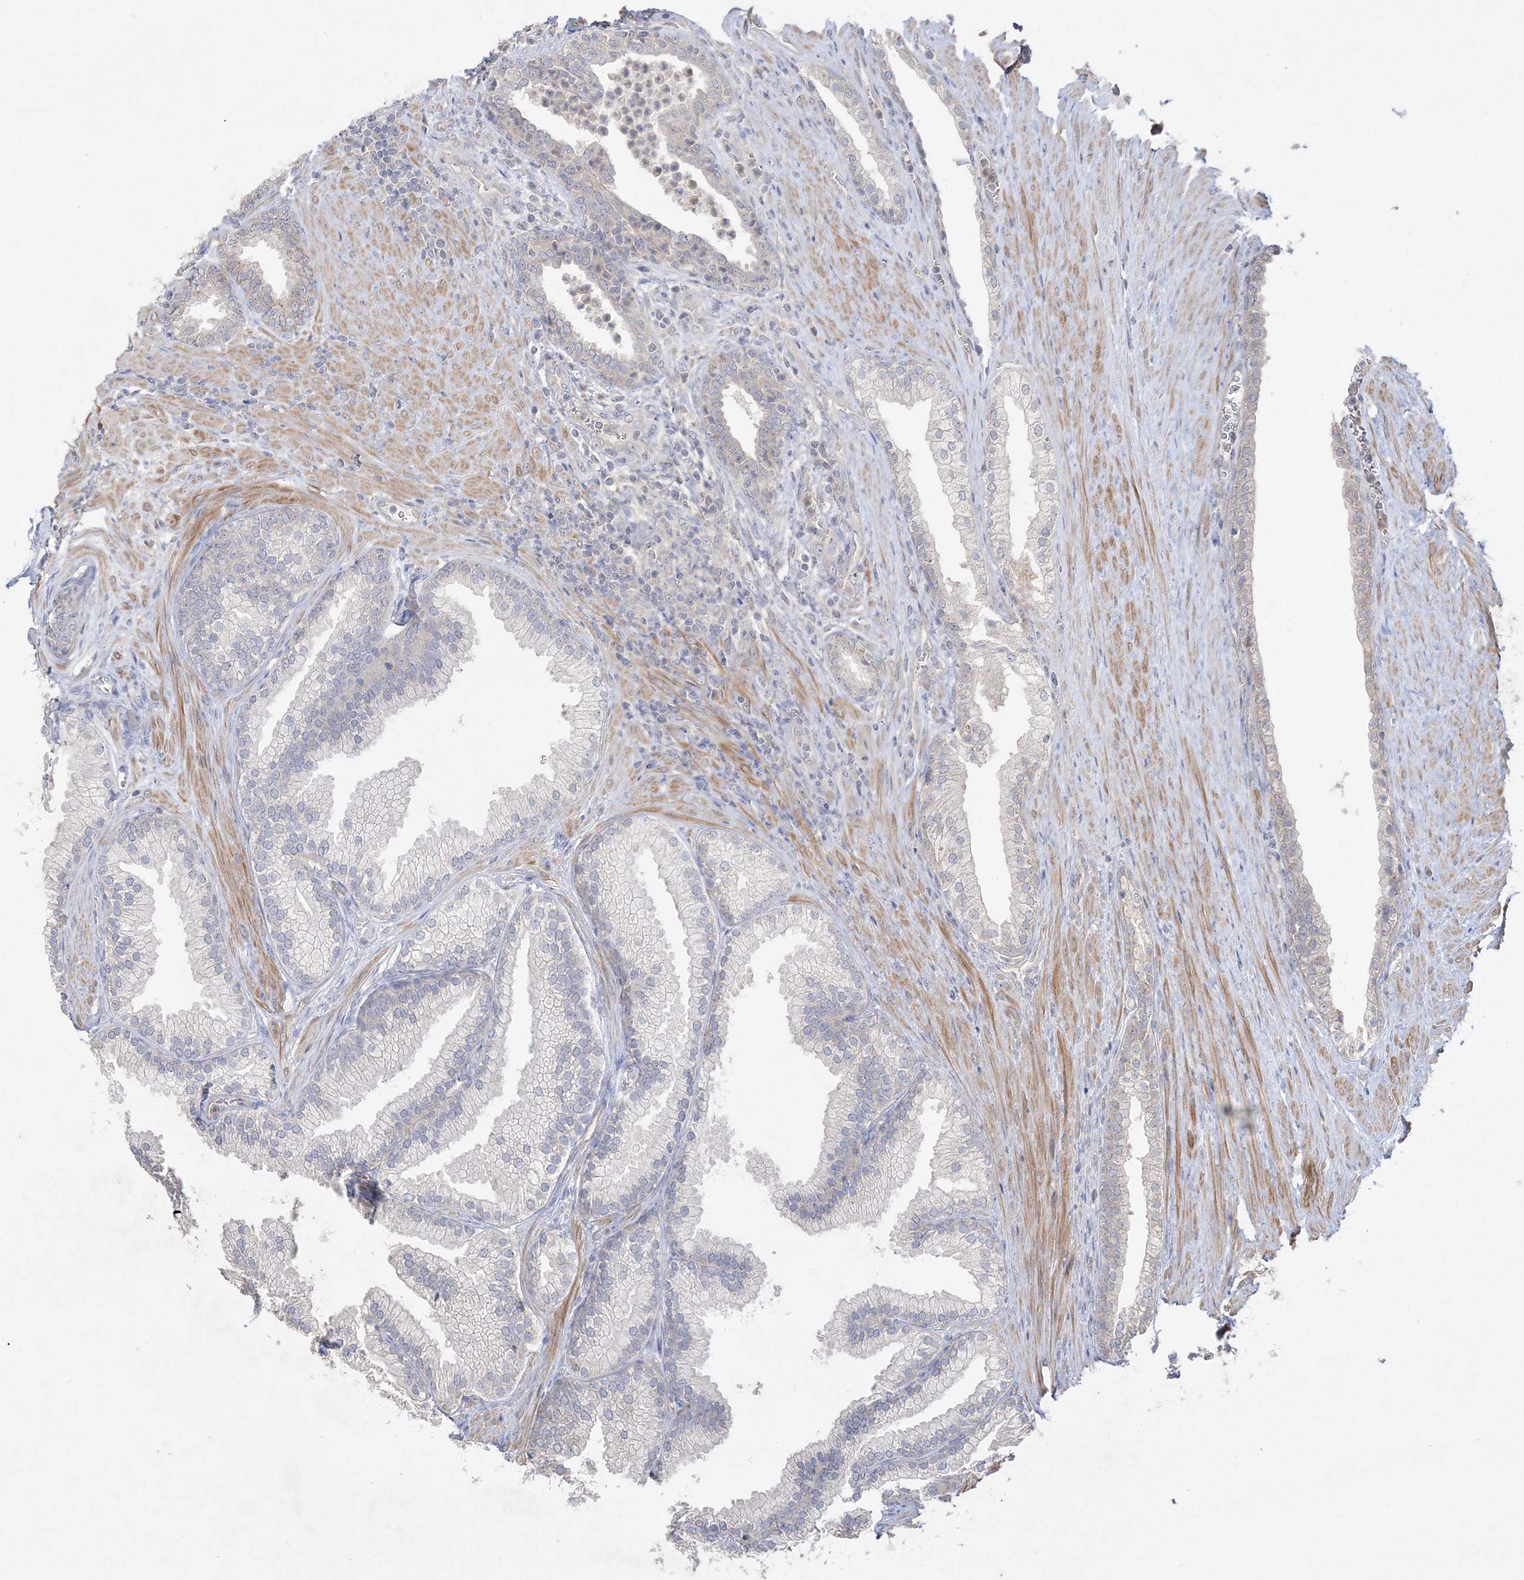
{"staining": {"intensity": "negative", "quantity": "none", "location": "none"}, "tissue": "prostate", "cell_type": "Glandular cells", "image_type": "normal", "snomed": [{"axis": "morphology", "description": "Normal tissue, NOS"}, {"axis": "topography", "description": "Prostate"}], "caption": "This is an immunohistochemistry image of unremarkable human prostate. There is no positivity in glandular cells.", "gene": "SH3BP4", "patient": {"sex": "male", "age": 76}}